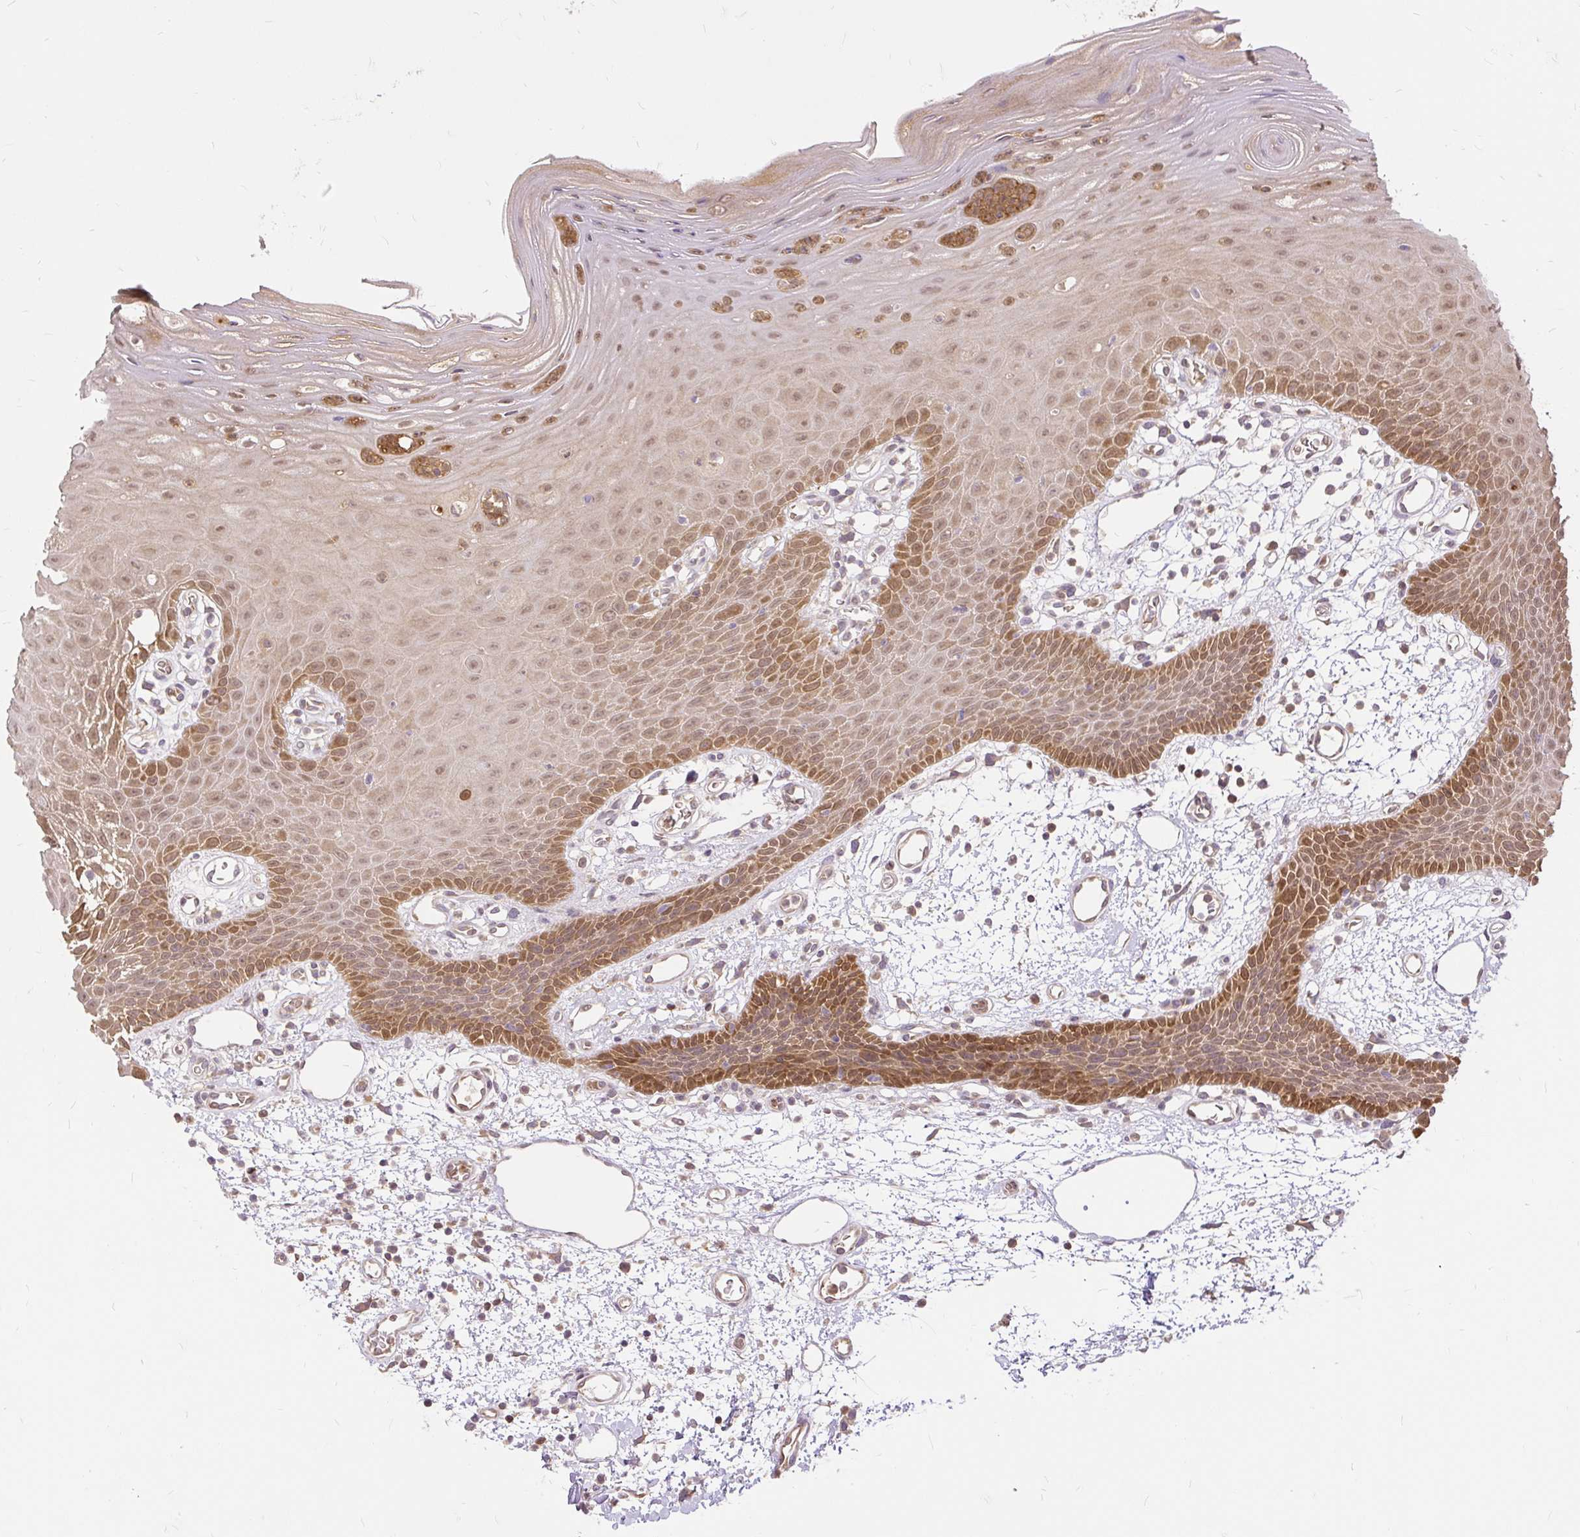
{"staining": {"intensity": "moderate", "quantity": ">75%", "location": "cytoplasmic/membranous,nuclear"}, "tissue": "oral mucosa", "cell_type": "Squamous epithelial cells", "image_type": "normal", "snomed": [{"axis": "morphology", "description": "Normal tissue, NOS"}, {"axis": "topography", "description": "Oral tissue"}], "caption": "This image exhibits IHC staining of benign oral mucosa, with medium moderate cytoplasmic/membranous,nuclear expression in approximately >75% of squamous epithelial cells.", "gene": "AP5S1", "patient": {"sex": "female", "age": 59}}